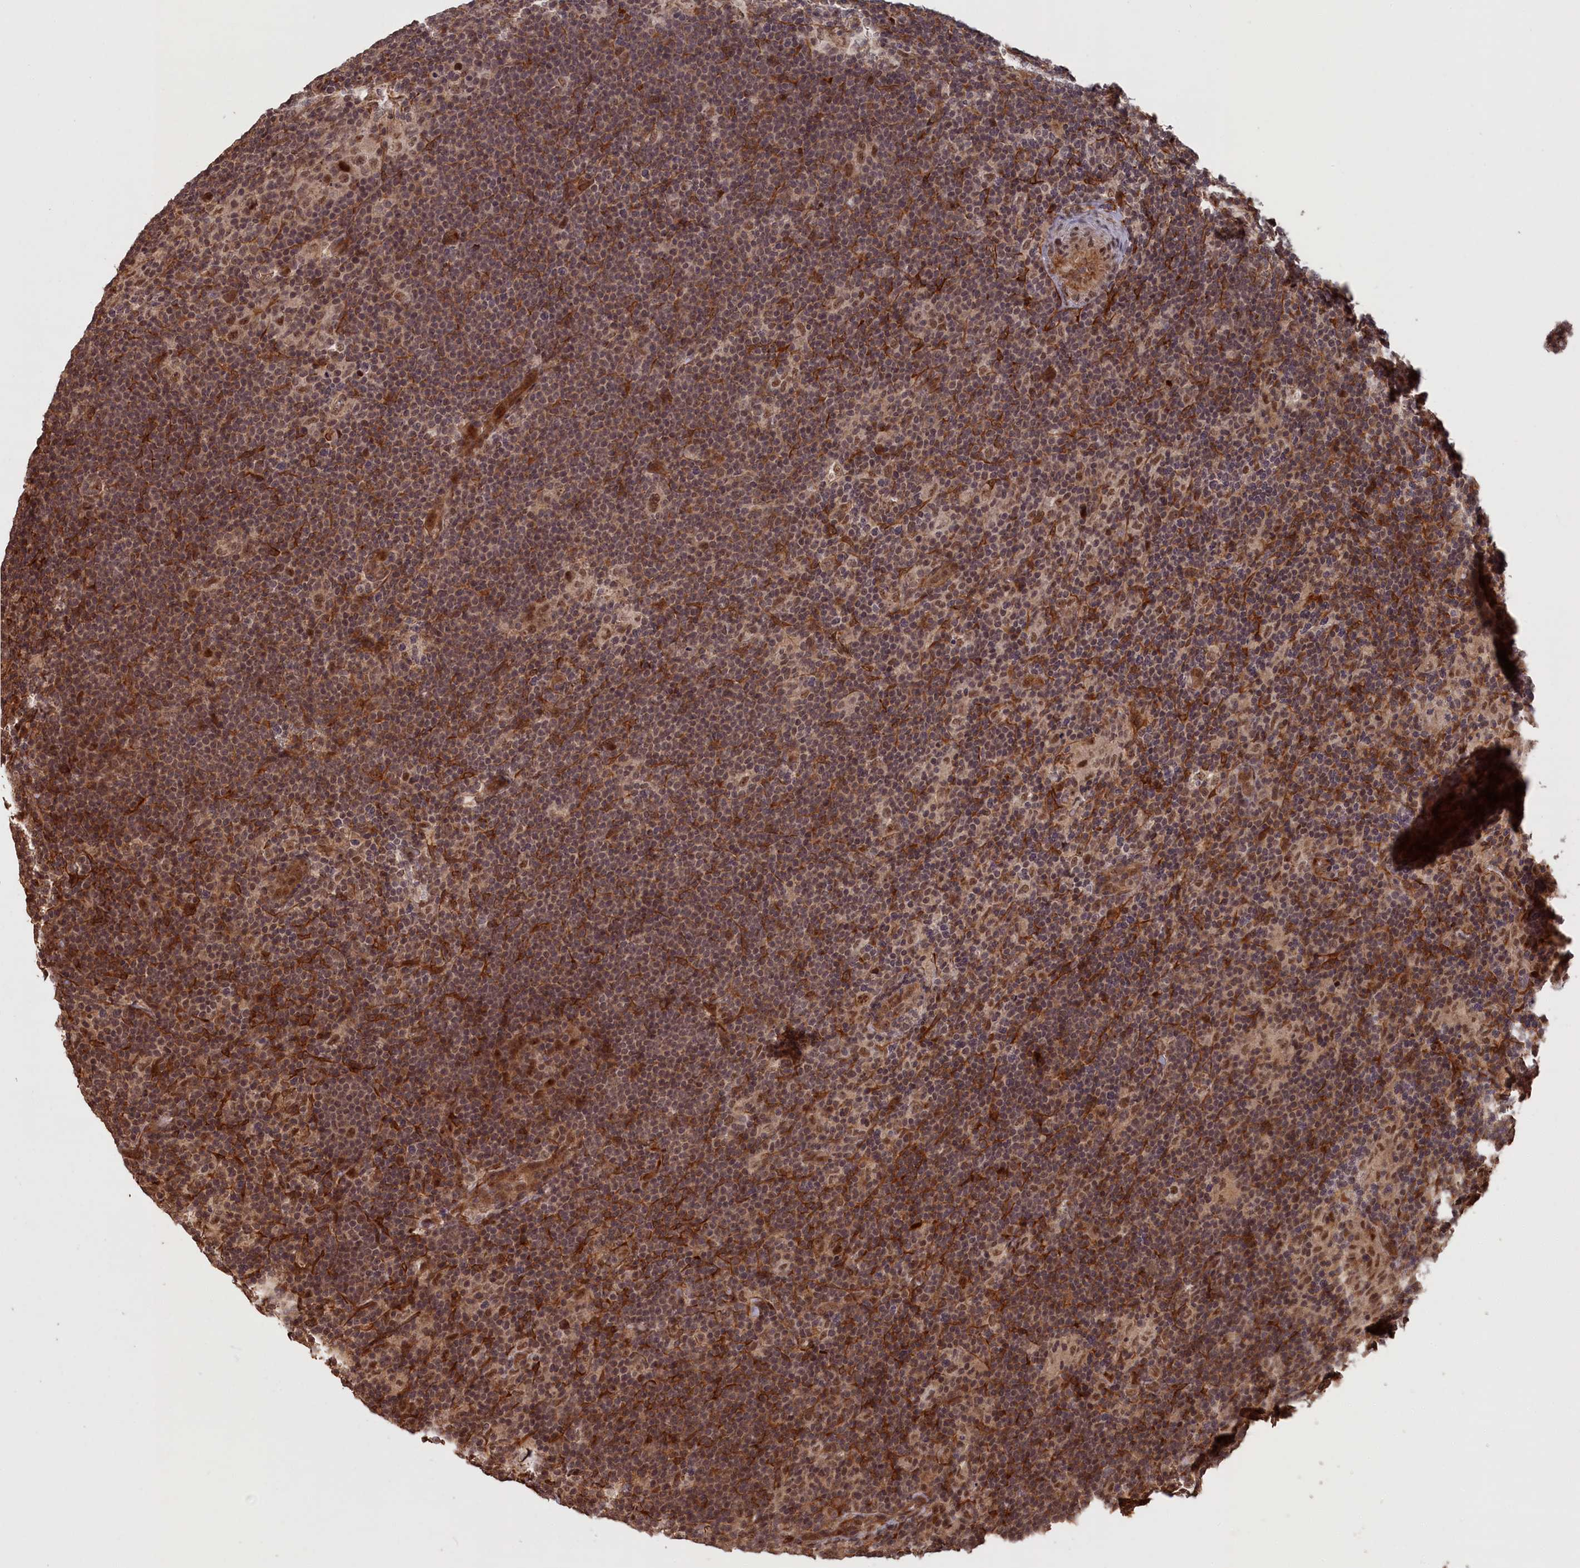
{"staining": {"intensity": "moderate", "quantity": ">75%", "location": "nuclear"}, "tissue": "lymphoma", "cell_type": "Tumor cells", "image_type": "cancer", "snomed": [{"axis": "morphology", "description": "Hodgkin's disease, NOS"}, {"axis": "topography", "description": "Lymph node"}], "caption": "Hodgkin's disease stained for a protein (brown) reveals moderate nuclear positive positivity in about >75% of tumor cells.", "gene": "HIF3A", "patient": {"sex": "female", "age": 57}}